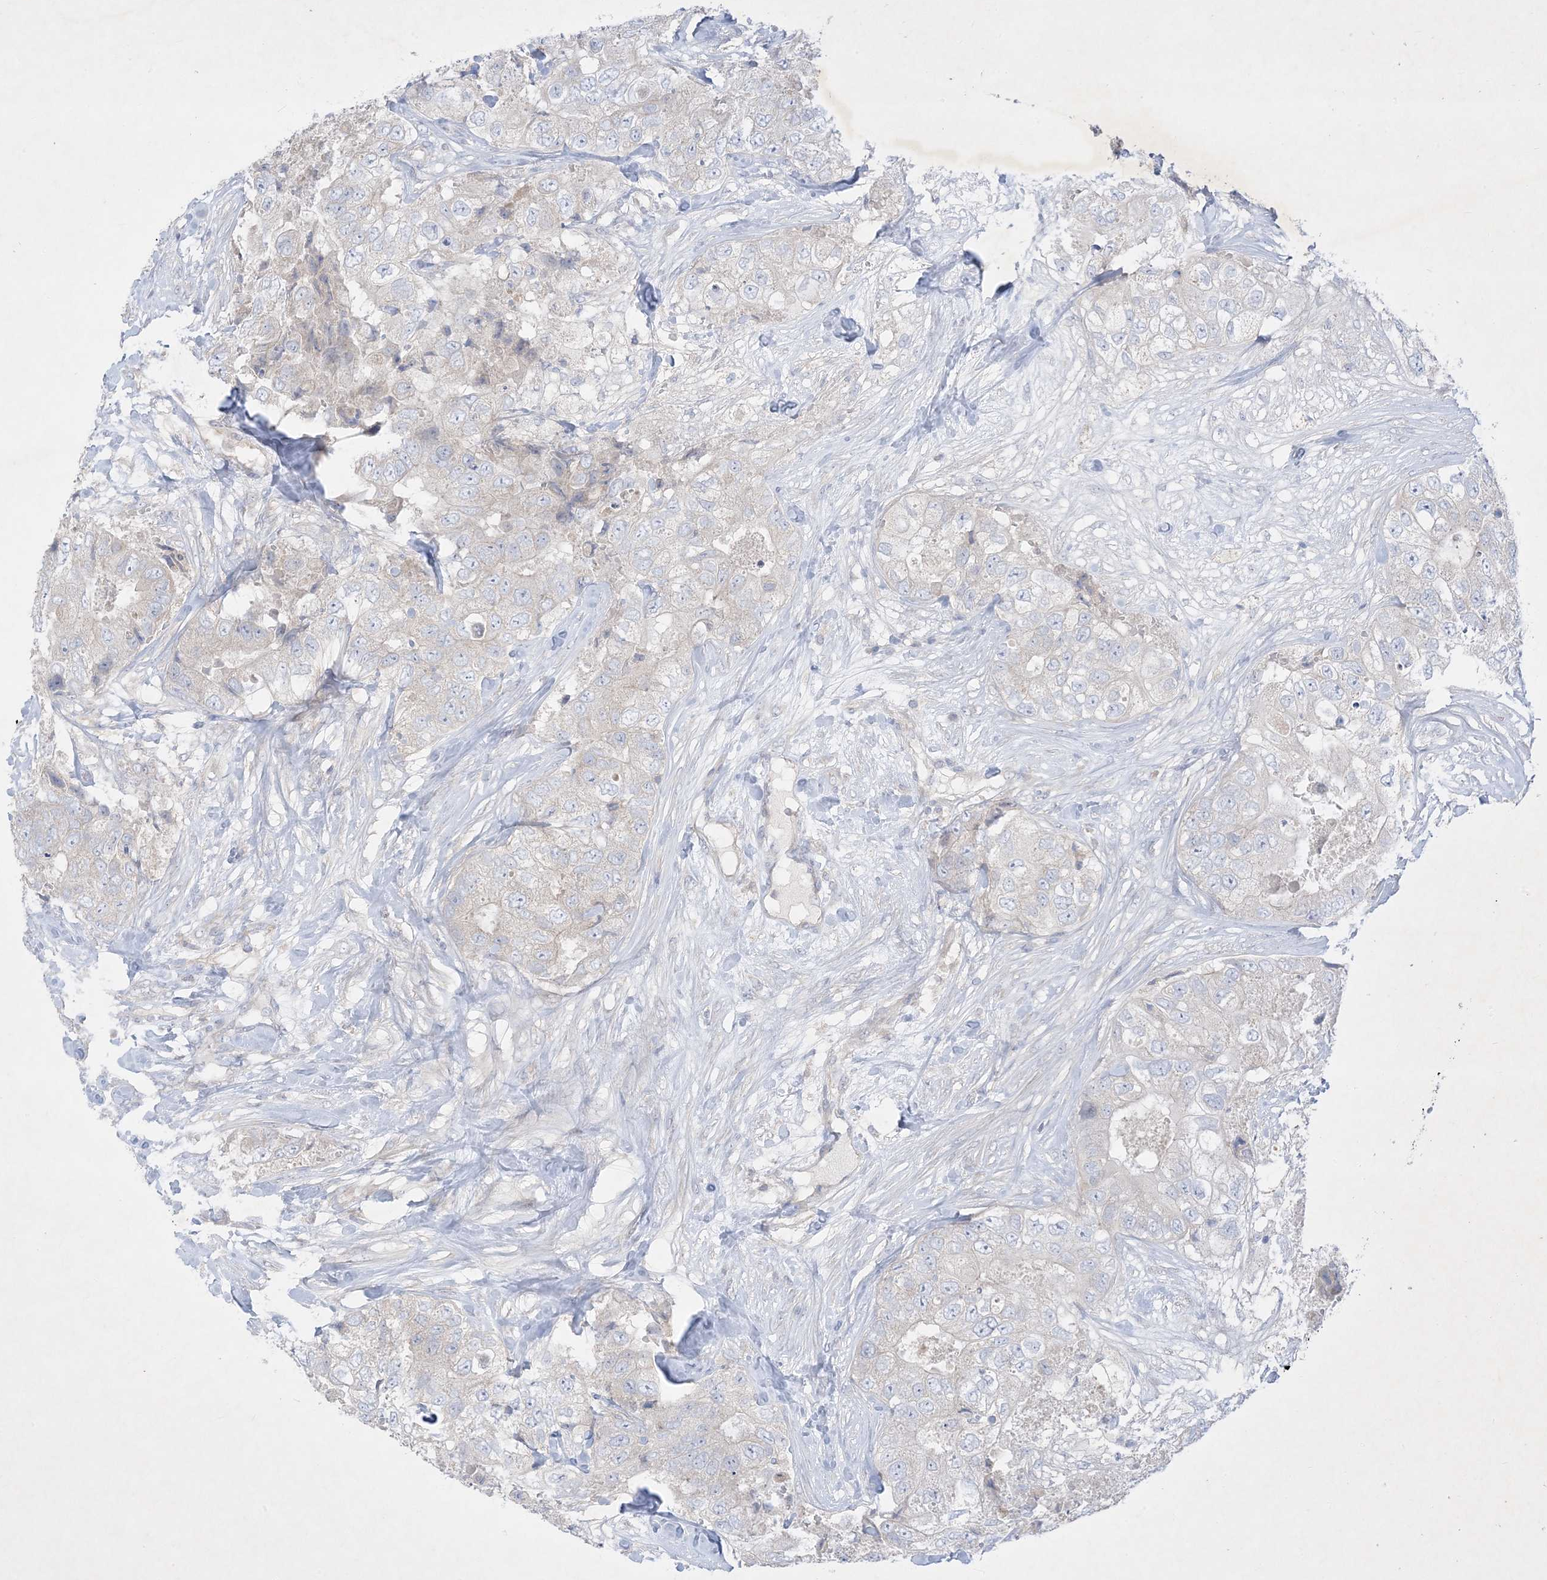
{"staining": {"intensity": "negative", "quantity": "none", "location": "none"}, "tissue": "breast cancer", "cell_type": "Tumor cells", "image_type": "cancer", "snomed": [{"axis": "morphology", "description": "Duct carcinoma"}, {"axis": "topography", "description": "Breast"}], "caption": "This is an IHC histopathology image of breast cancer. There is no expression in tumor cells.", "gene": "PLEKHA3", "patient": {"sex": "female", "age": 62}}